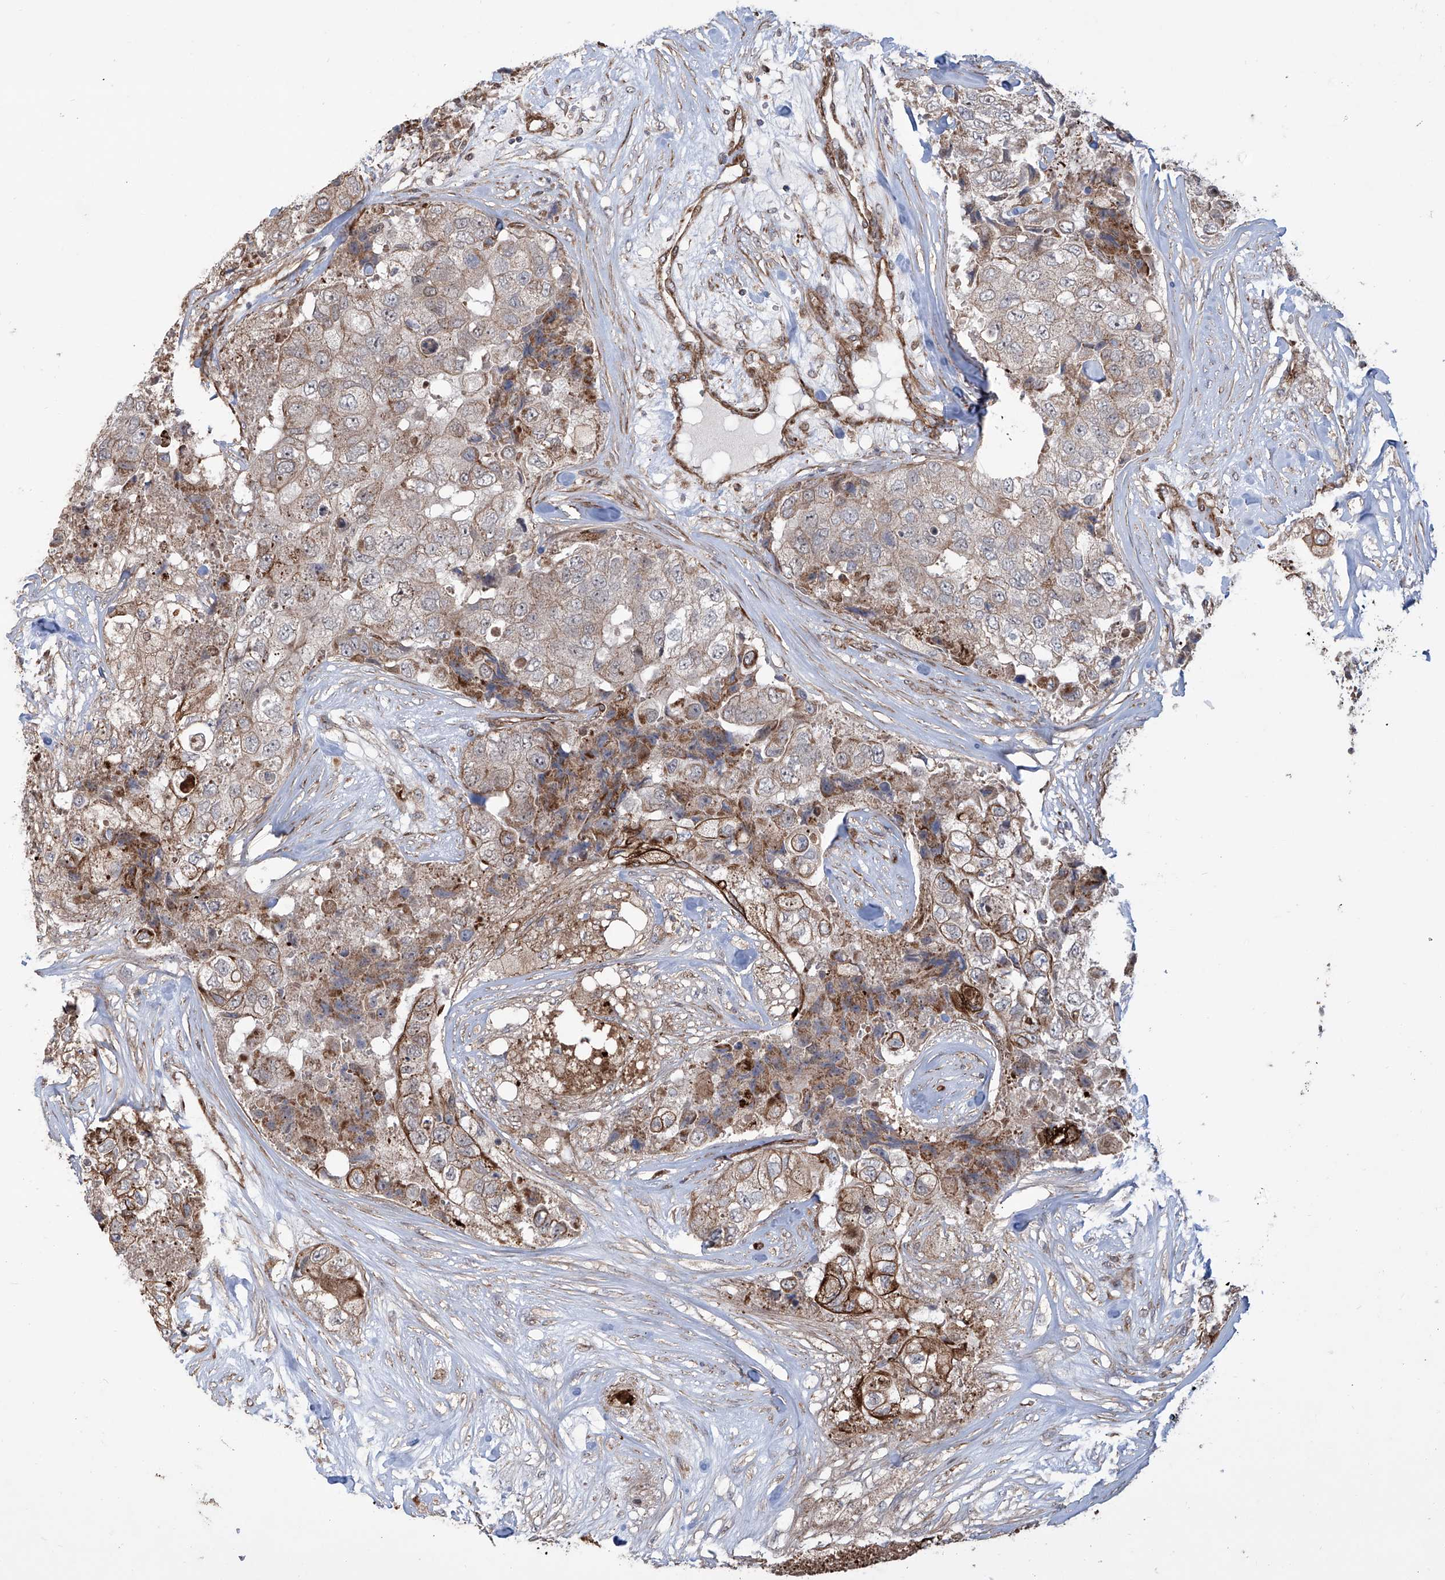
{"staining": {"intensity": "strong", "quantity": "25%-75%", "location": "cytoplasmic/membranous"}, "tissue": "breast cancer", "cell_type": "Tumor cells", "image_type": "cancer", "snomed": [{"axis": "morphology", "description": "Duct carcinoma"}, {"axis": "topography", "description": "Breast"}], "caption": "A high-resolution image shows immunohistochemistry (IHC) staining of breast invasive ductal carcinoma, which exhibits strong cytoplasmic/membranous positivity in about 25%-75% of tumor cells.", "gene": "APAF1", "patient": {"sex": "female", "age": 62}}